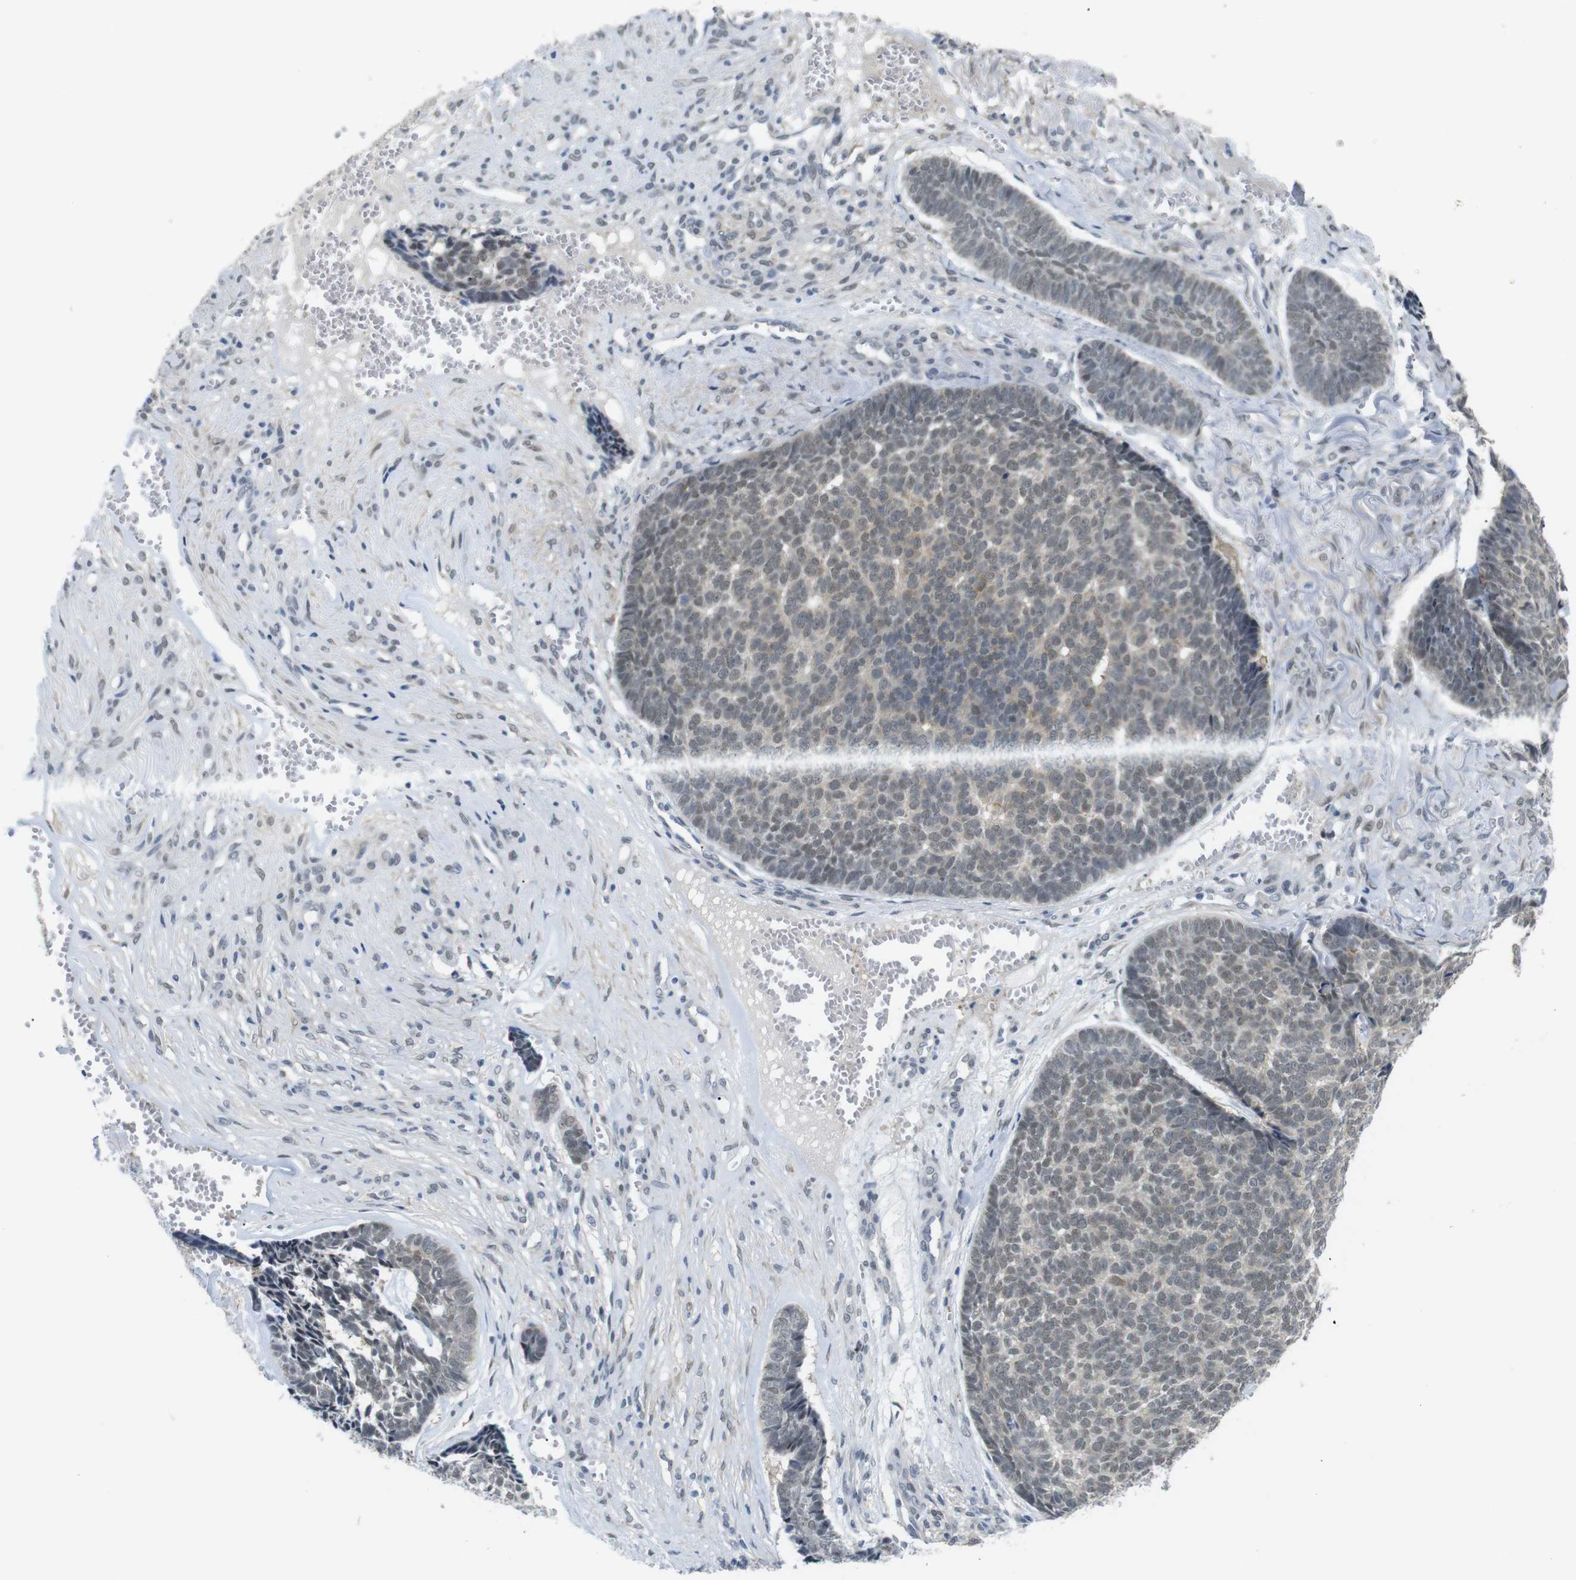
{"staining": {"intensity": "weak", "quantity": "25%-75%", "location": "nuclear"}, "tissue": "skin cancer", "cell_type": "Tumor cells", "image_type": "cancer", "snomed": [{"axis": "morphology", "description": "Basal cell carcinoma"}, {"axis": "topography", "description": "Skin"}], "caption": "Immunohistochemistry of human skin basal cell carcinoma shows low levels of weak nuclear staining in about 25%-75% of tumor cells. The staining was performed using DAB, with brown indicating positive protein expression. Nuclei are stained blue with hematoxylin.", "gene": "GPR158", "patient": {"sex": "male", "age": 84}}